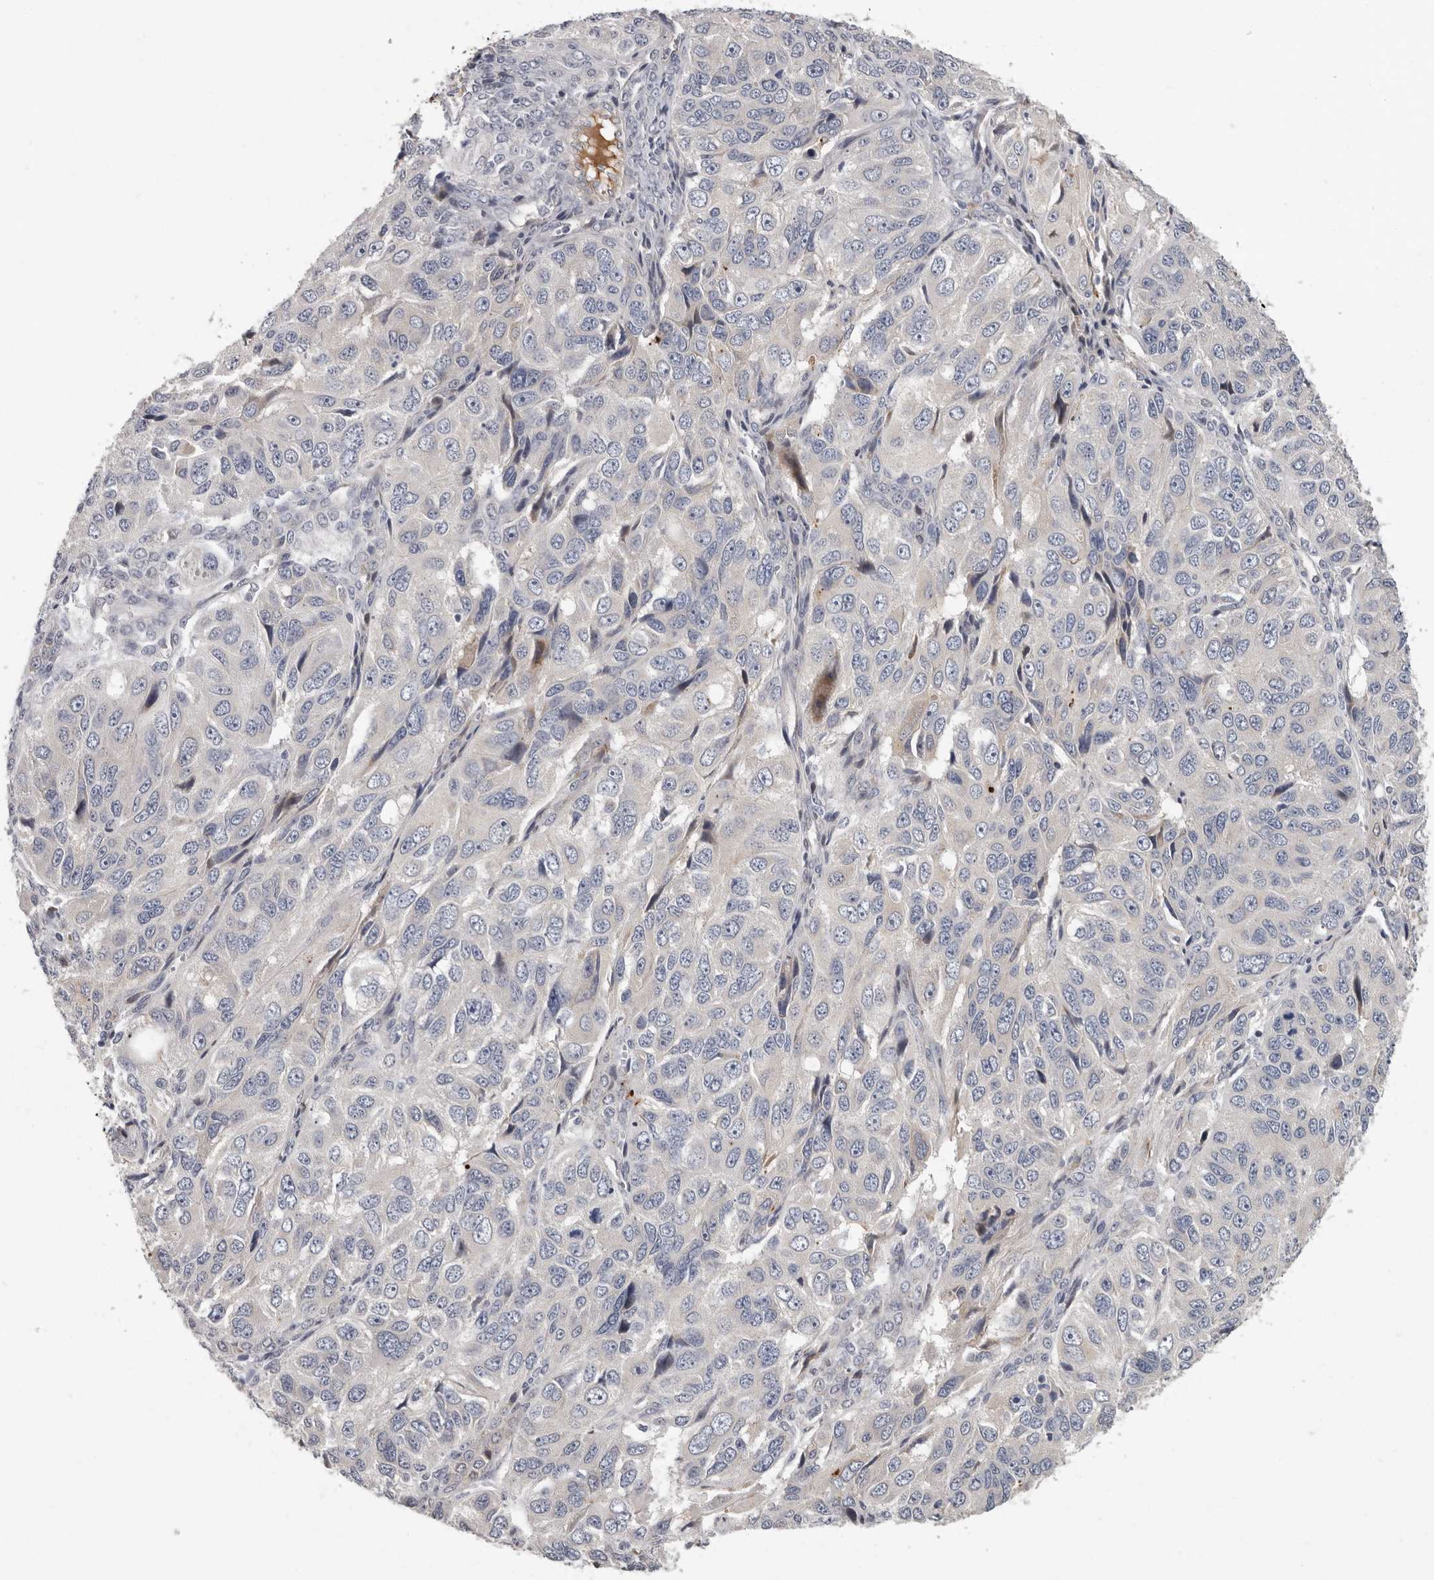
{"staining": {"intensity": "negative", "quantity": "none", "location": "none"}, "tissue": "ovarian cancer", "cell_type": "Tumor cells", "image_type": "cancer", "snomed": [{"axis": "morphology", "description": "Carcinoma, endometroid"}, {"axis": "topography", "description": "Ovary"}], "caption": "Tumor cells show no significant protein positivity in ovarian cancer (endometroid carcinoma).", "gene": "ATXN3L", "patient": {"sex": "female", "age": 51}}